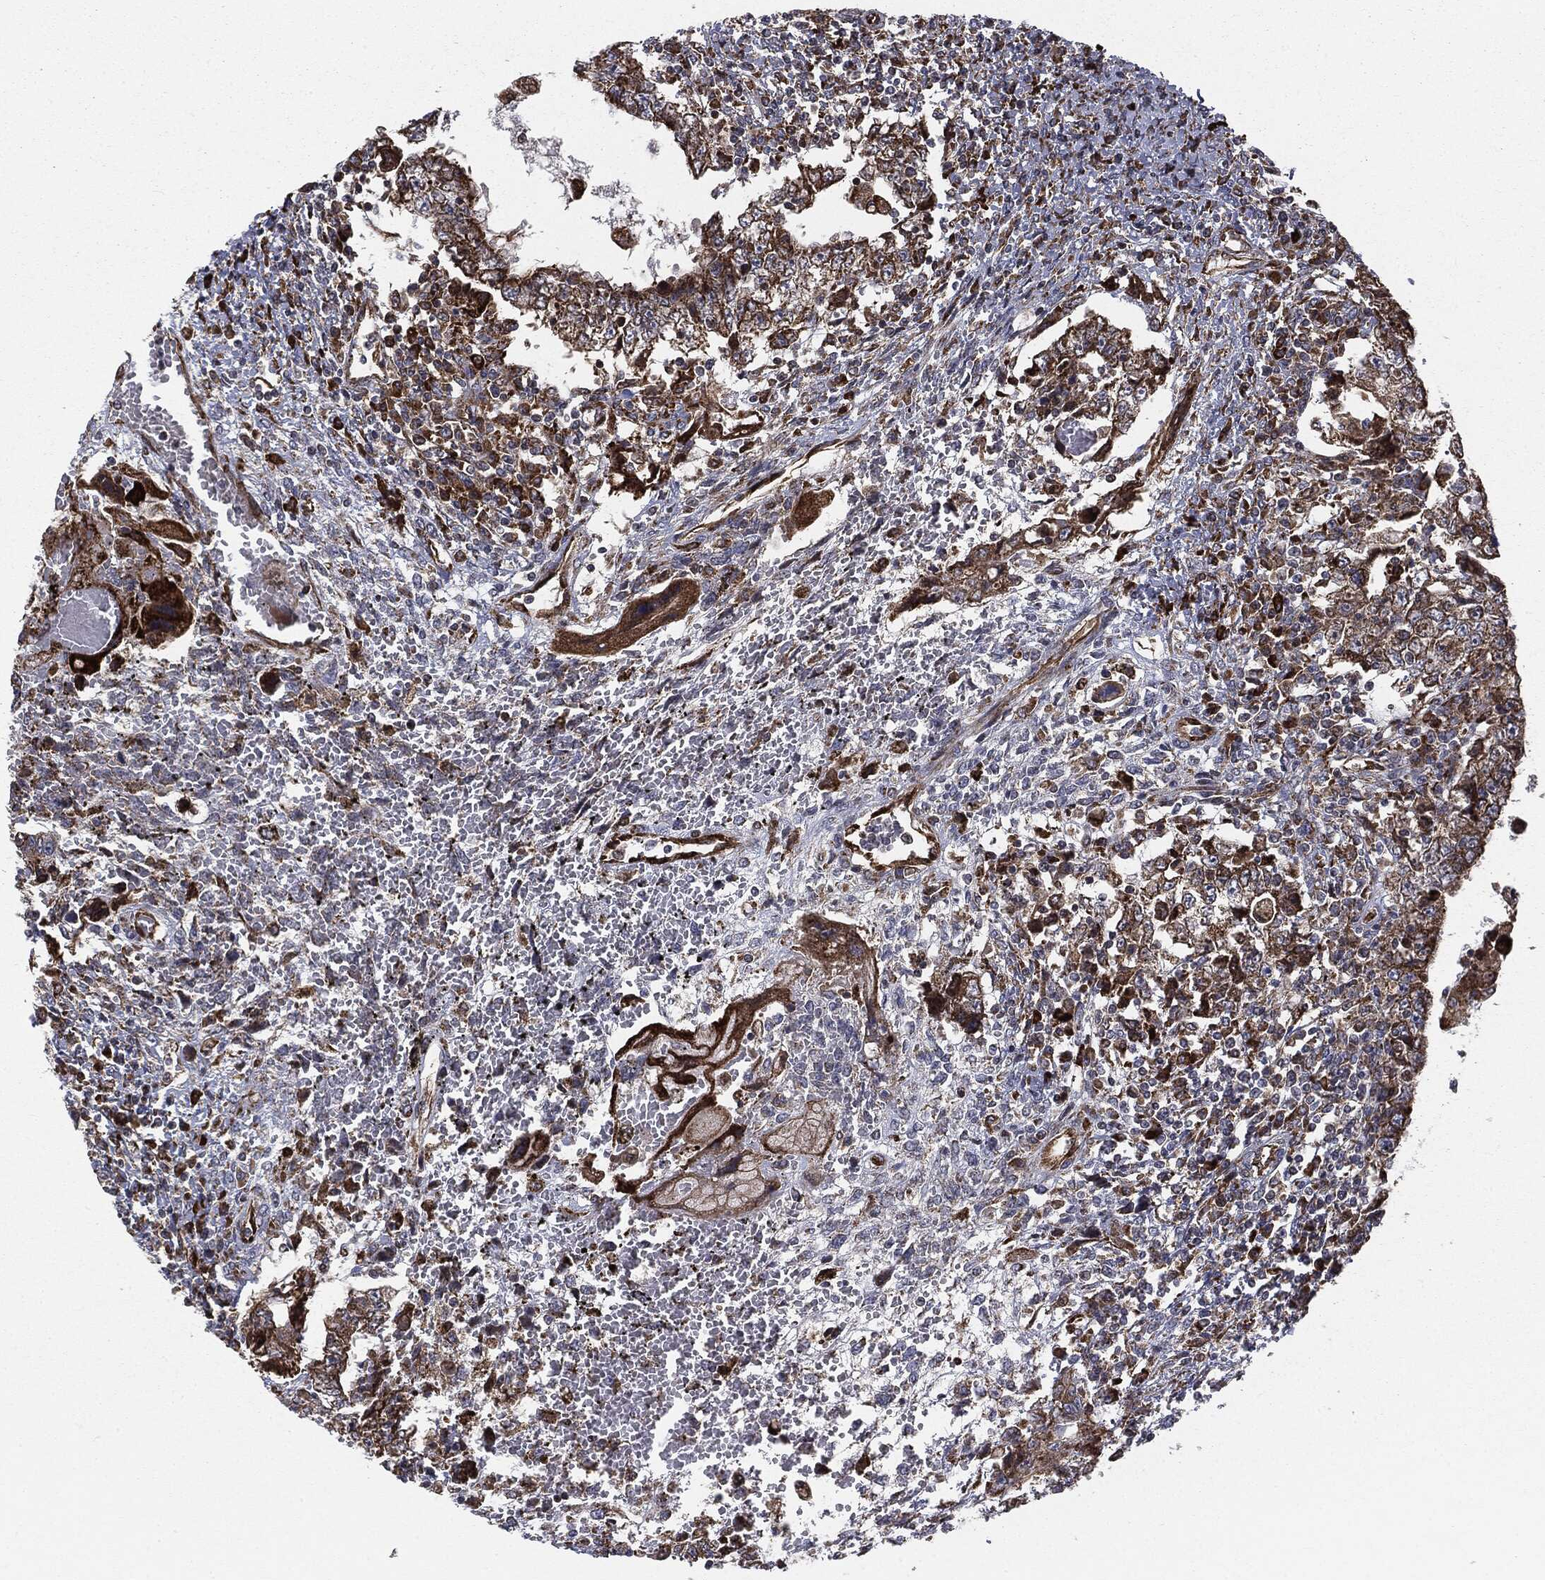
{"staining": {"intensity": "strong", "quantity": ">75%", "location": "cytoplasmic/membranous"}, "tissue": "testis cancer", "cell_type": "Tumor cells", "image_type": "cancer", "snomed": [{"axis": "morphology", "description": "Carcinoma, Embryonal, NOS"}, {"axis": "topography", "description": "Testis"}], "caption": "Immunohistochemical staining of human testis cancer (embryonal carcinoma) demonstrates strong cytoplasmic/membranous protein expression in approximately >75% of tumor cells.", "gene": "CYLD", "patient": {"sex": "male", "age": 26}}